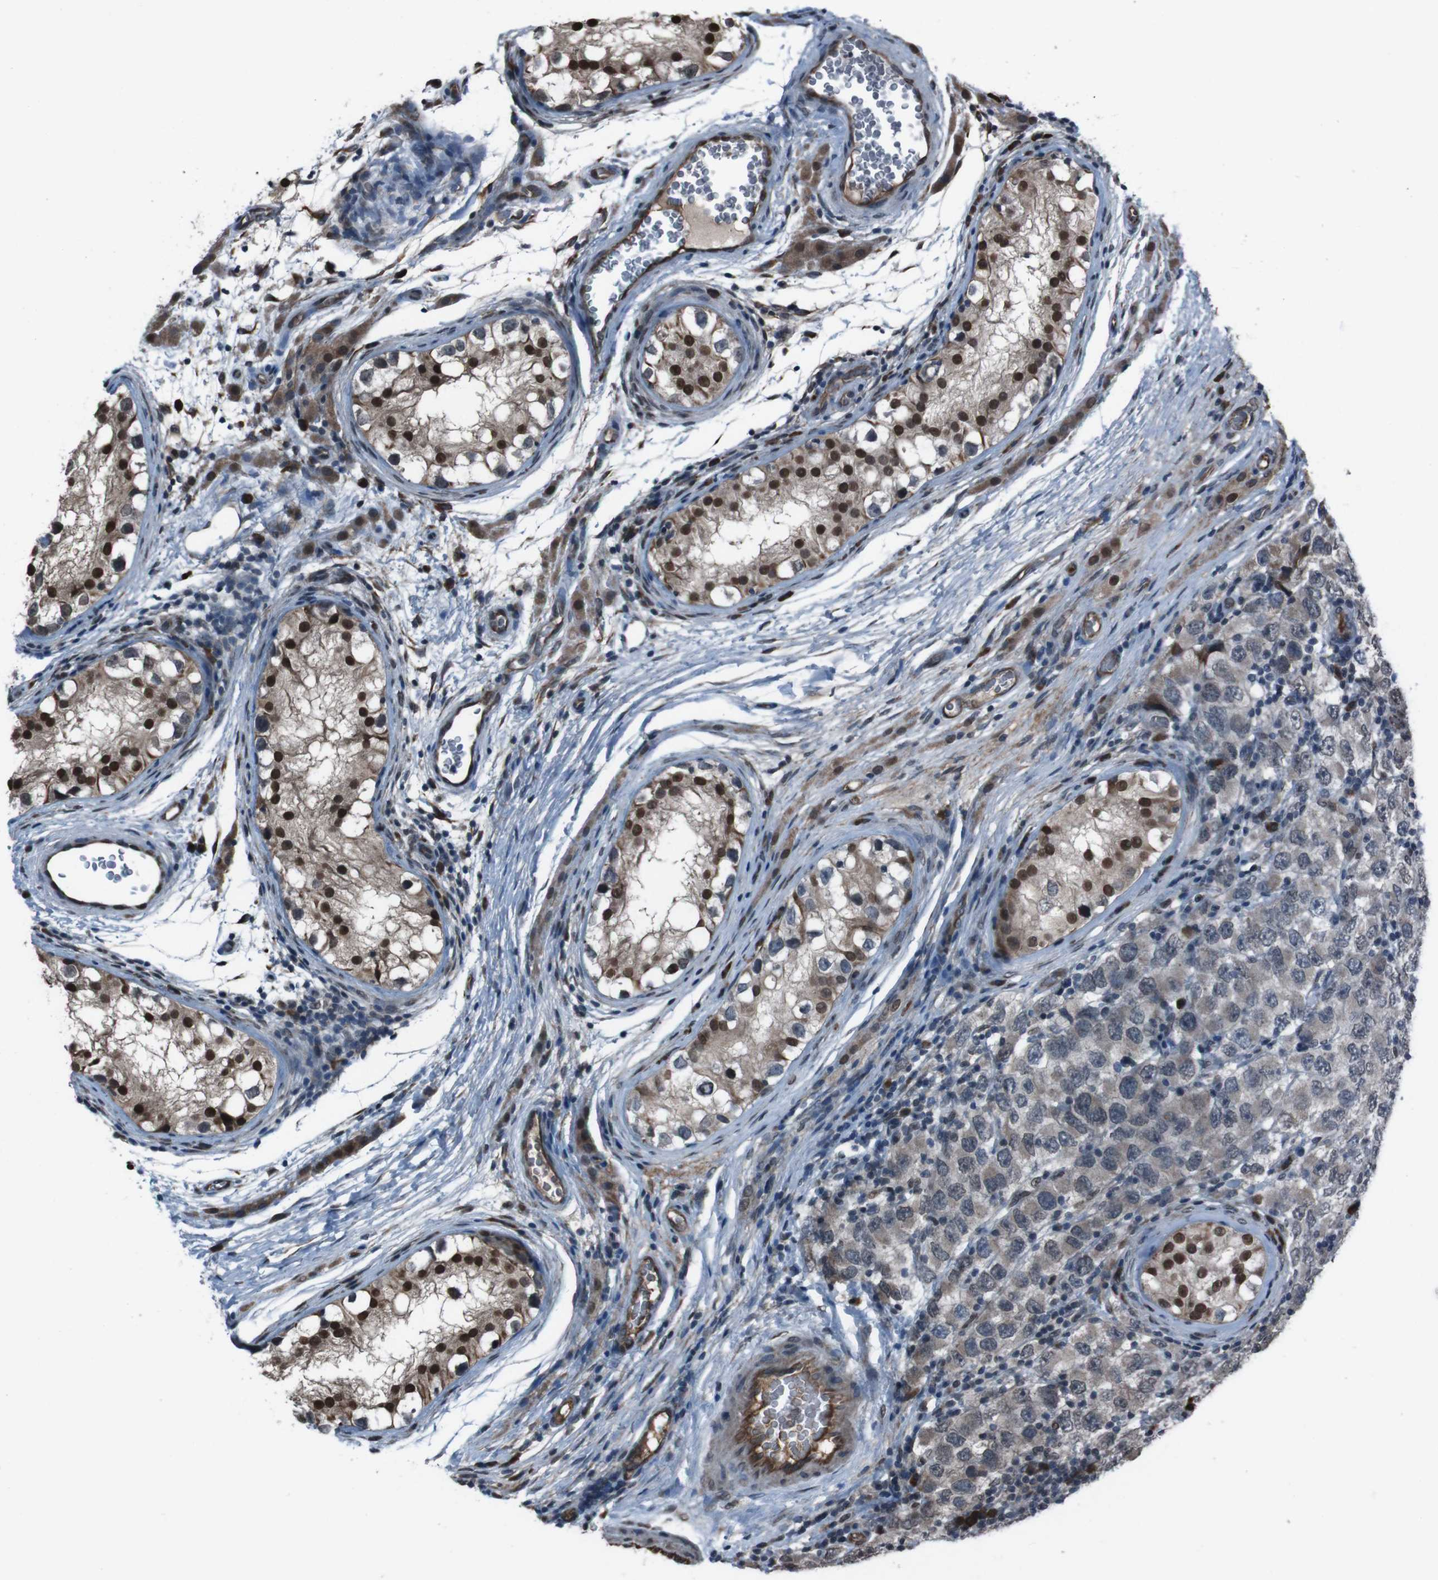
{"staining": {"intensity": "weak", "quantity": "<25%", "location": "cytoplasmic/membranous"}, "tissue": "testis cancer", "cell_type": "Tumor cells", "image_type": "cancer", "snomed": [{"axis": "morphology", "description": "Carcinoma, Embryonal, NOS"}, {"axis": "topography", "description": "Testis"}], "caption": "The histopathology image shows no staining of tumor cells in testis cancer (embryonal carcinoma).", "gene": "SS18L1", "patient": {"sex": "male", "age": 21}}